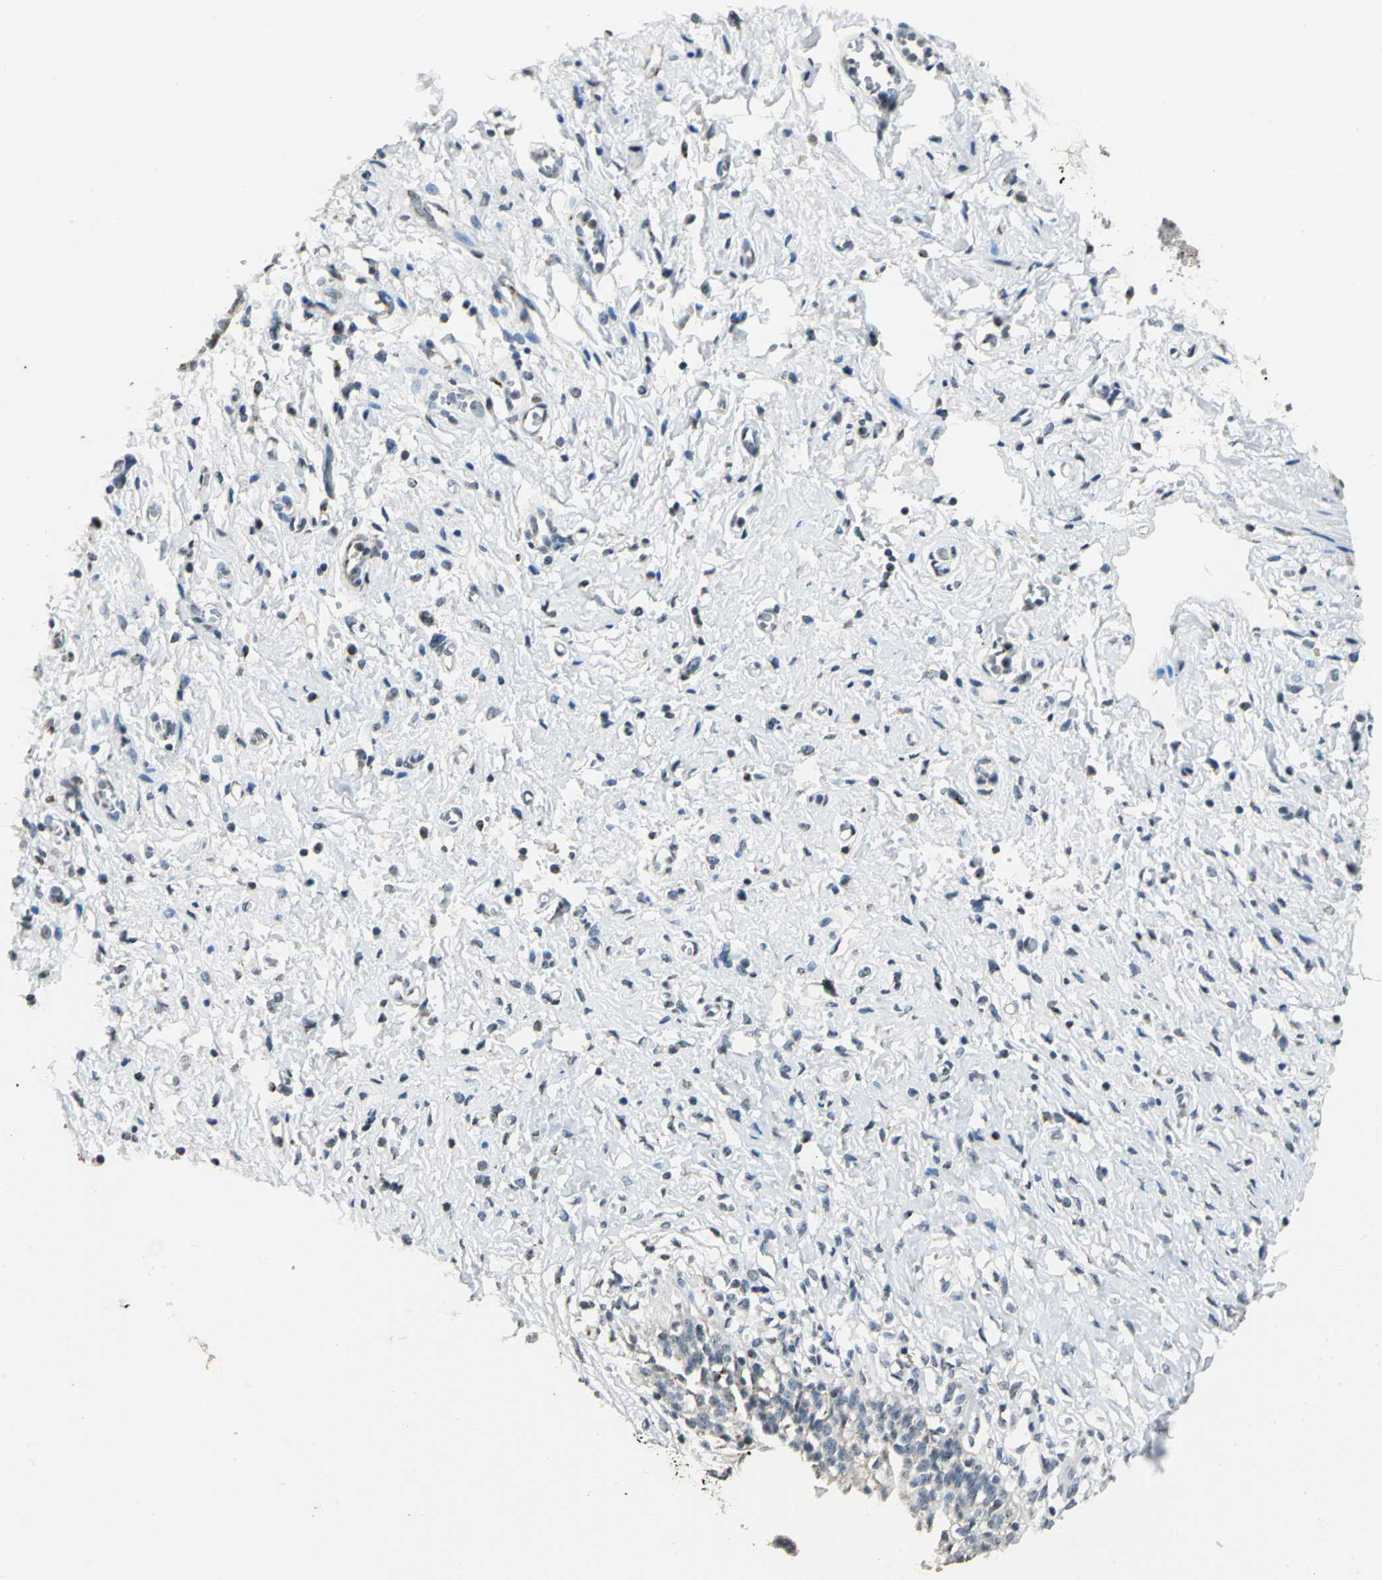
{"staining": {"intensity": "moderate", "quantity": "<25%", "location": "cytoplasmic/membranous"}, "tissue": "urinary bladder", "cell_type": "Urothelial cells", "image_type": "normal", "snomed": [{"axis": "morphology", "description": "Normal tissue, NOS"}, {"axis": "topography", "description": "Urinary bladder"}], "caption": "Immunohistochemistry (IHC) micrograph of benign urinary bladder stained for a protein (brown), which demonstrates low levels of moderate cytoplasmic/membranous staining in approximately <25% of urothelial cells.", "gene": "TMEM115", "patient": {"sex": "female", "age": 80}}